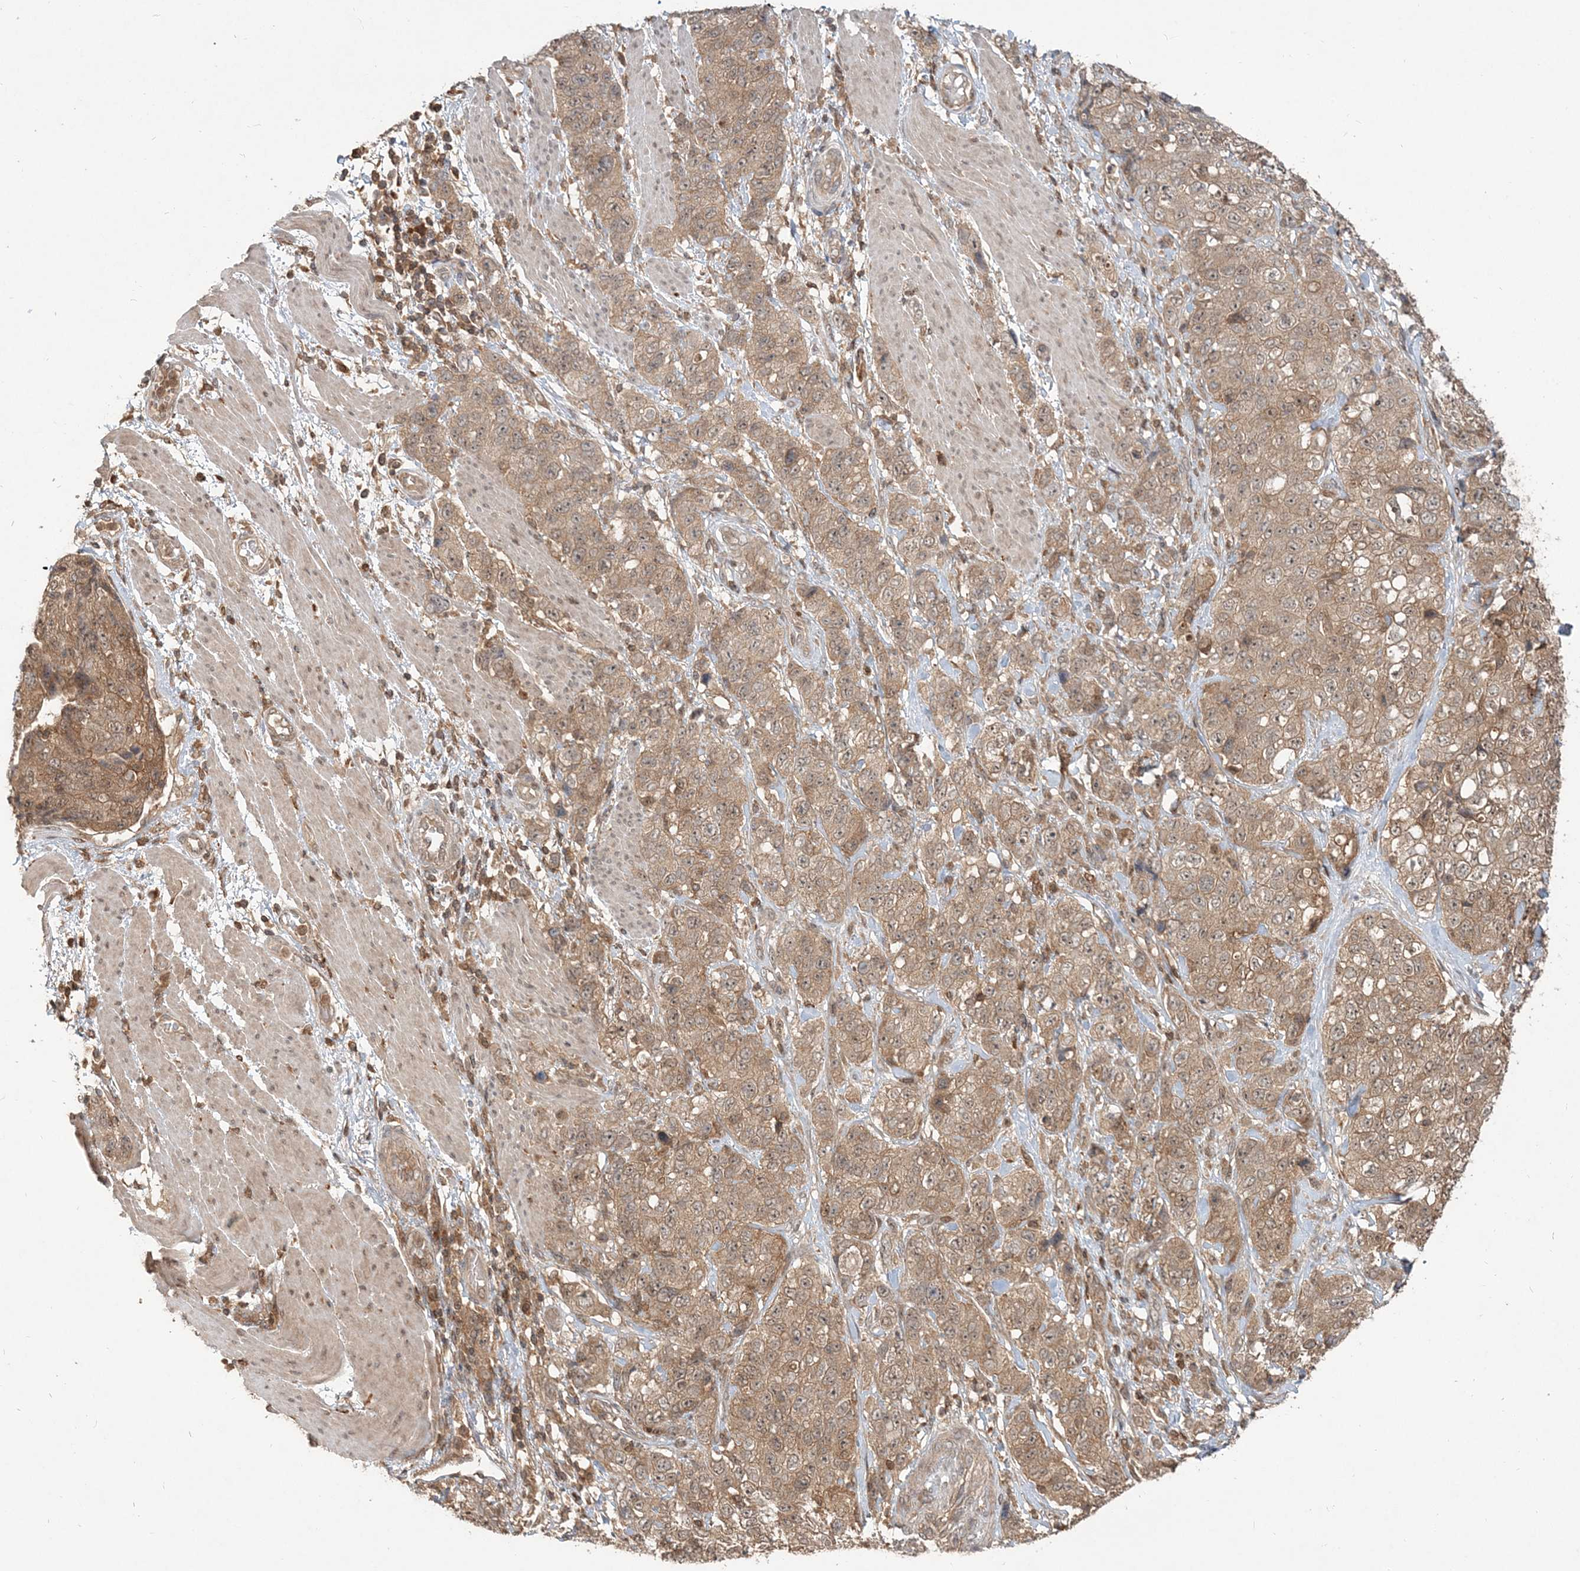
{"staining": {"intensity": "moderate", "quantity": ">75%", "location": "cytoplasmic/membranous"}, "tissue": "stomach cancer", "cell_type": "Tumor cells", "image_type": "cancer", "snomed": [{"axis": "morphology", "description": "Adenocarcinoma, NOS"}, {"axis": "topography", "description": "Stomach"}], "caption": "Moderate cytoplasmic/membranous expression for a protein is appreciated in approximately >75% of tumor cells of stomach adenocarcinoma using immunohistochemistry (IHC).", "gene": "CAB39", "patient": {"sex": "male", "age": 48}}